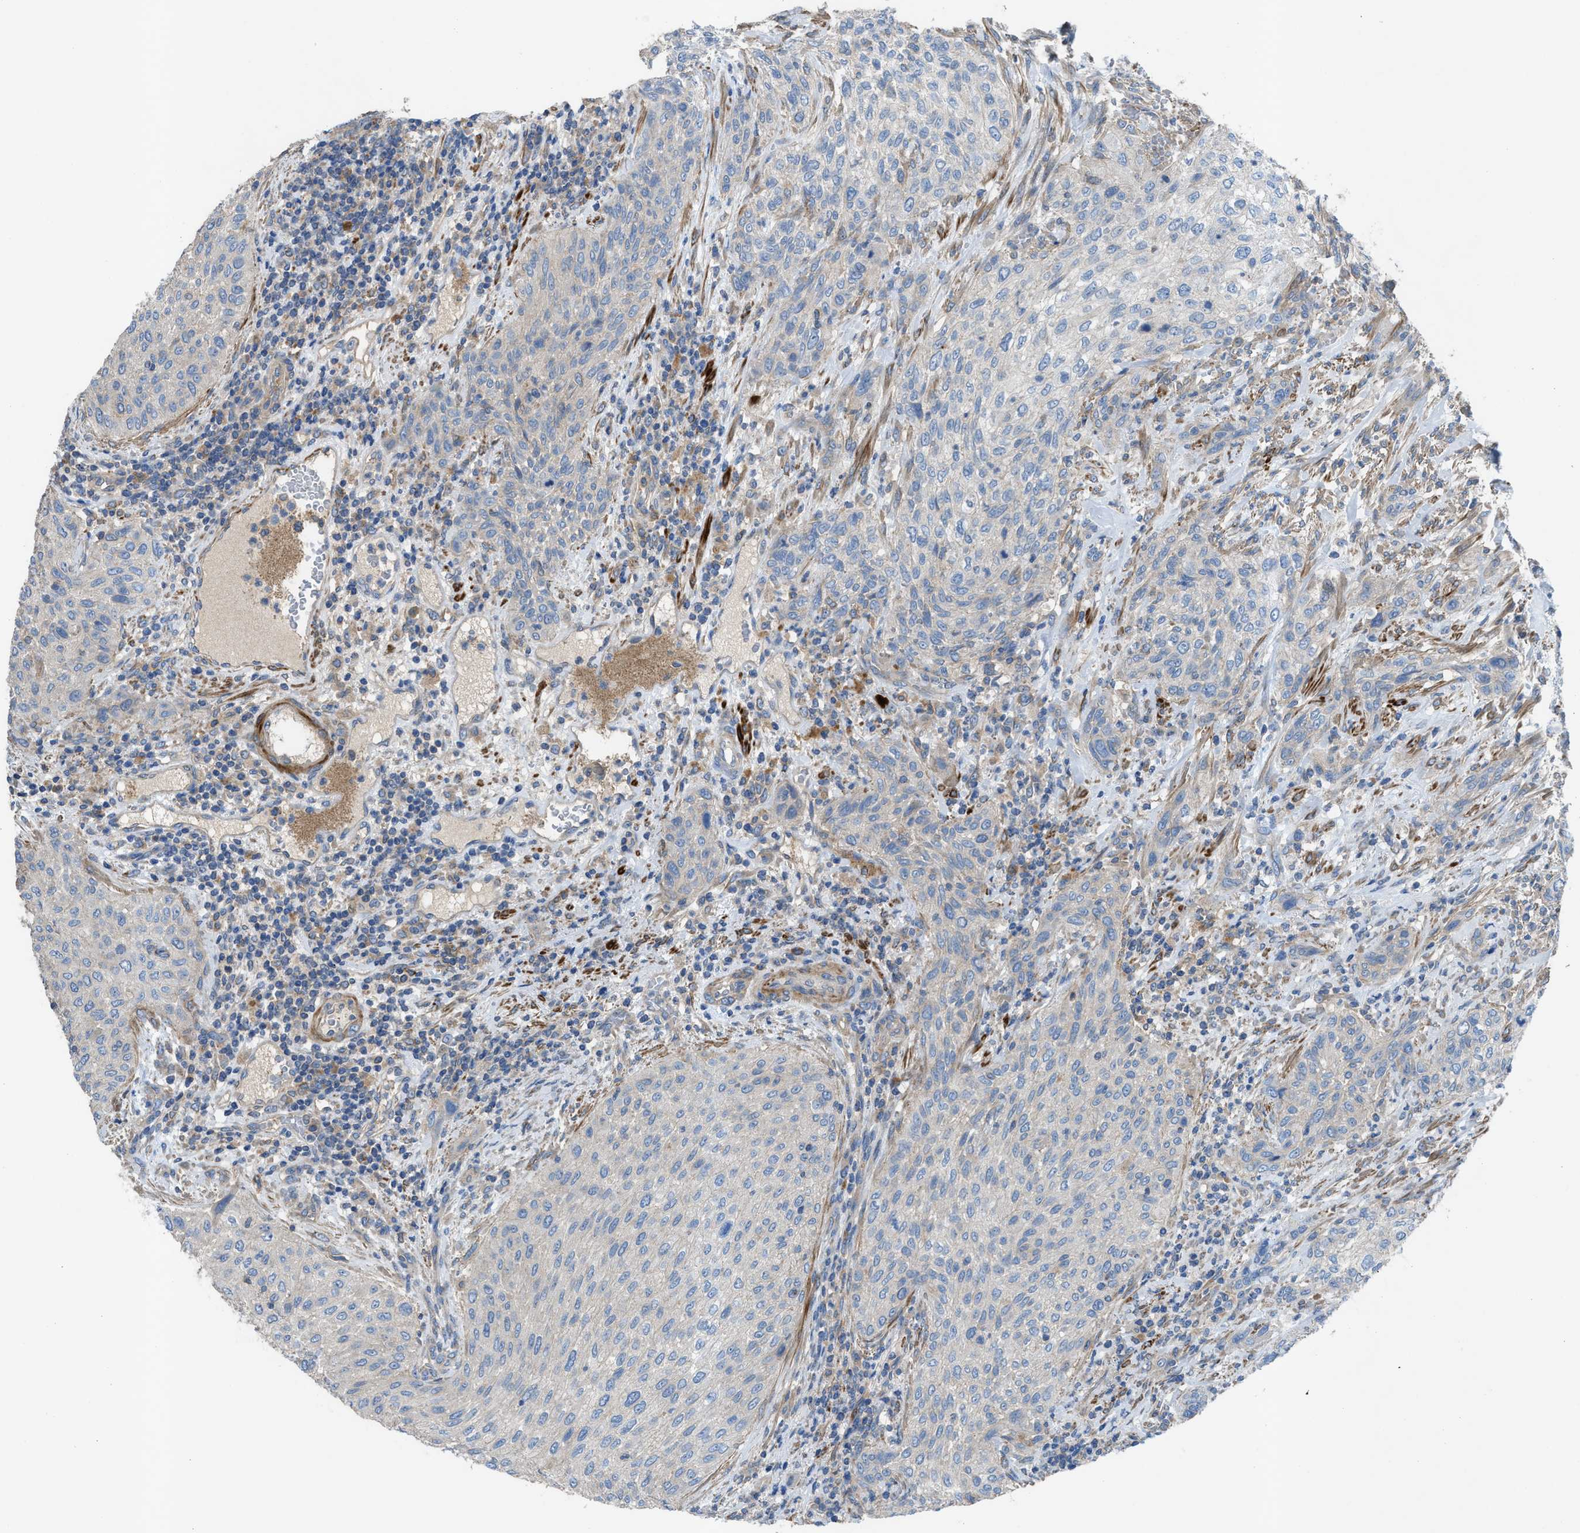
{"staining": {"intensity": "negative", "quantity": "none", "location": "none"}, "tissue": "urothelial cancer", "cell_type": "Tumor cells", "image_type": "cancer", "snomed": [{"axis": "morphology", "description": "Urothelial carcinoma, Low grade"}, {"axis": "morphology", "description": "Urothelial carcinoma, High grade"}, {"axis": "topography", "description": "Urinary bladder"}], "caption": "Protein analysis of urothelial cancer demonstrates no significant positivity in tumor cells.", "gene": "AOAH", "patient": {"sex": "male", "age": 35}}